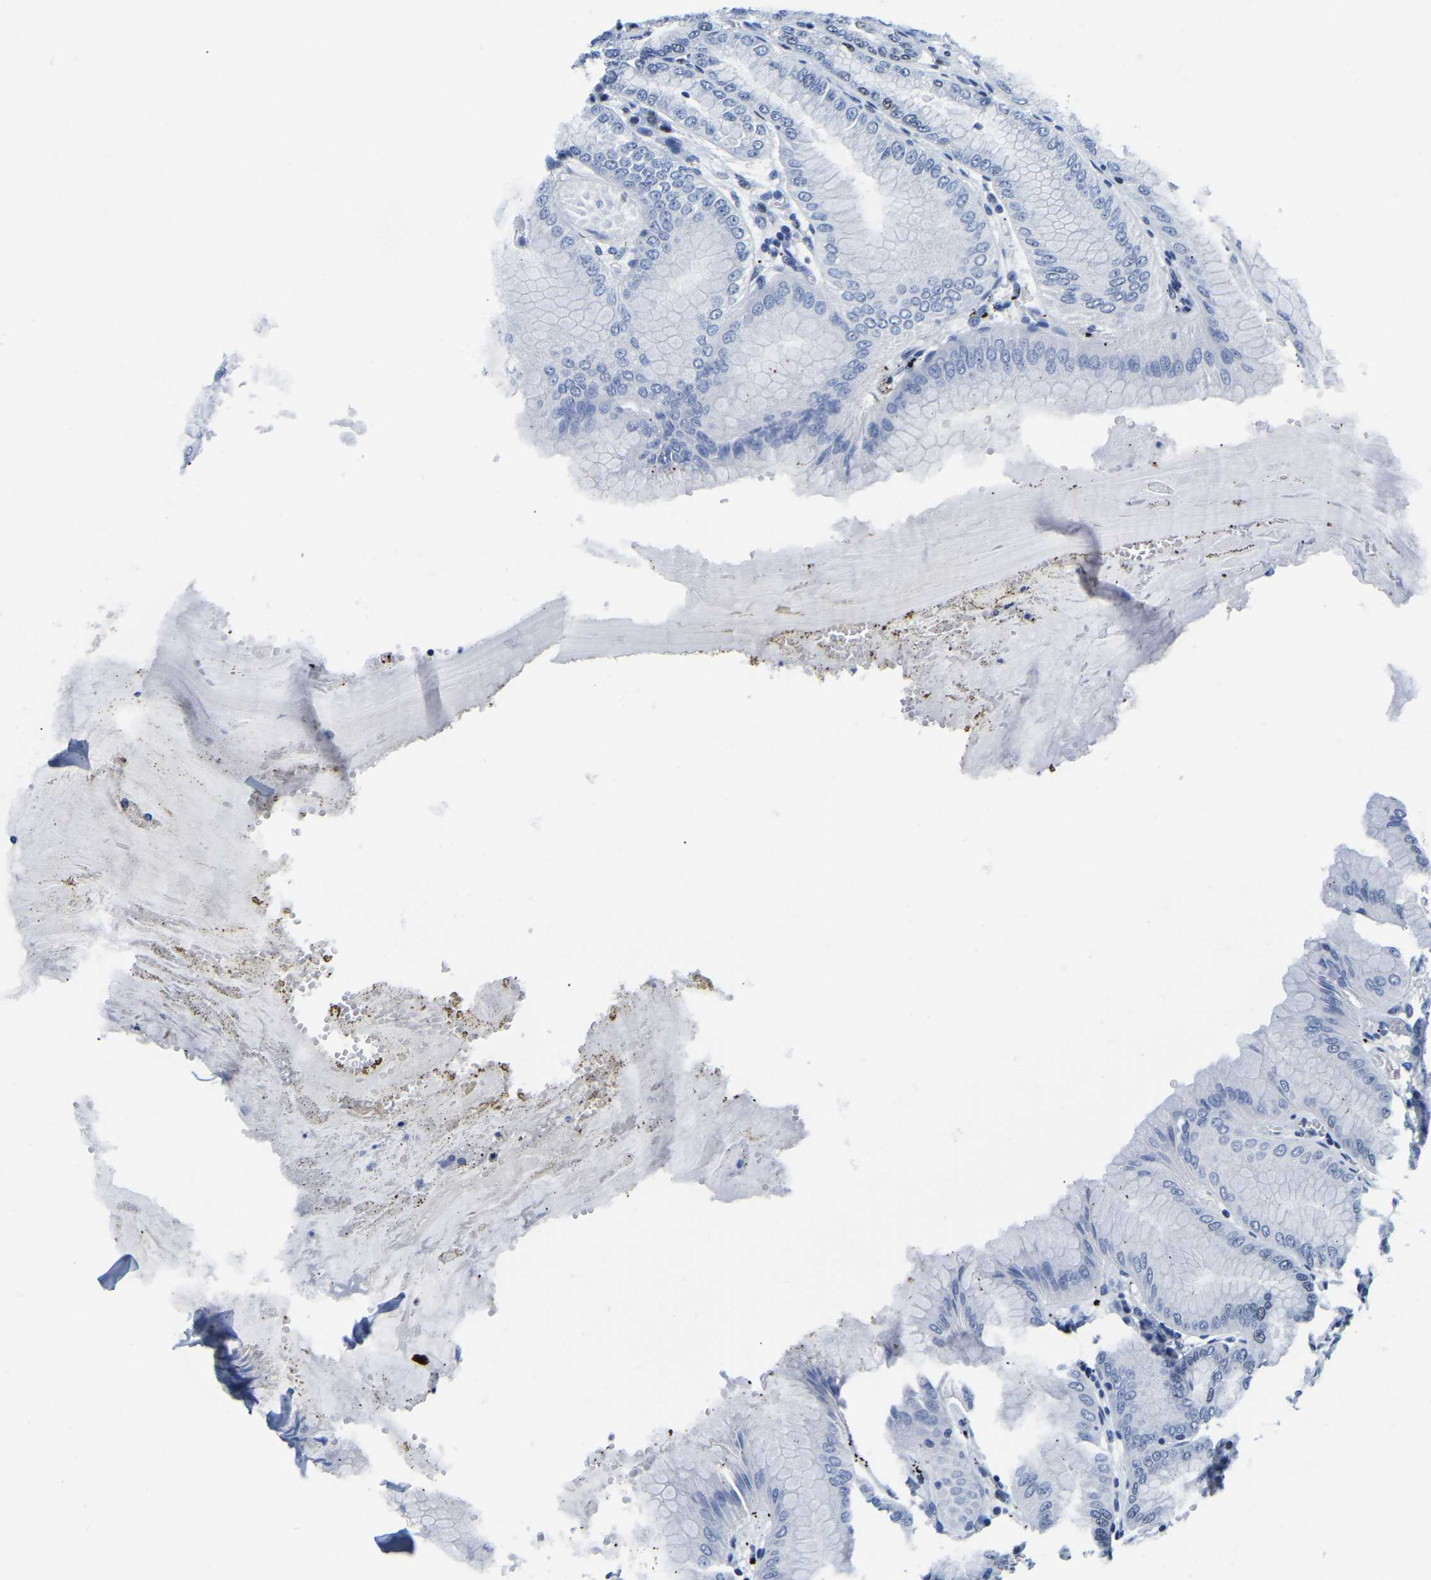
{"staining": {"intensity": "moderate", "quantity": "25%-75%", "location": "nuclear"}, "tissue": "stomach", "cell_type": "Glandular cells", "image_type": "normal", "snomed": [{"axis": "morphology", "description": "Normal tissue, NOS"}, {"axis": "topography", "description": "Stomach, lower"}], "caption": "Immunohistochemistry (IHC) (DAB (3,3'-diaminobenzidine)) staining of unremarkable stomach shows moderate nuclear protein positivity in about 25%-75% of glandular cells.", "gene": "UBA1", "patient": {"sex": "male", "age": 71}}